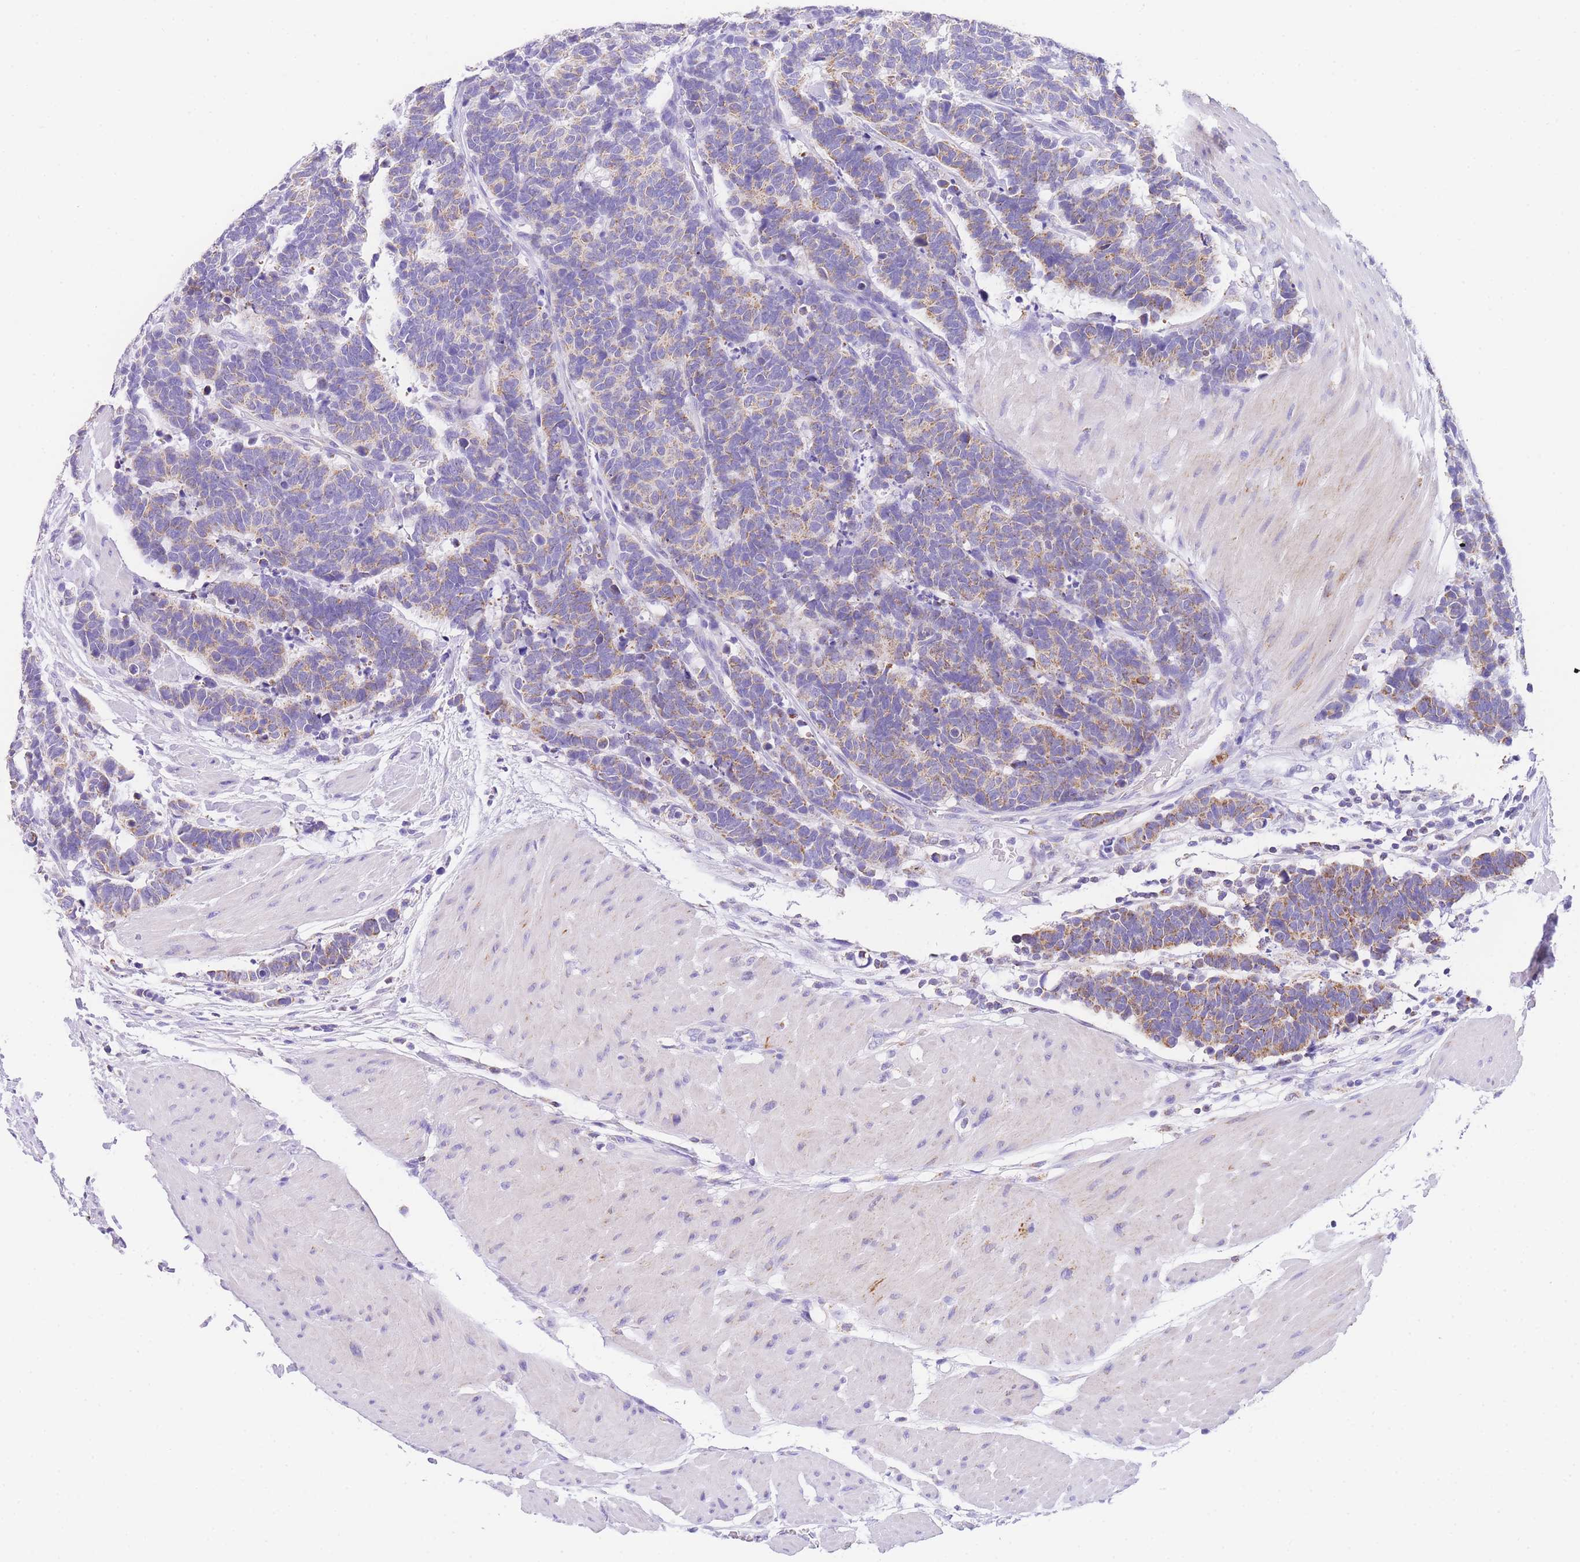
{"staining": {"intensity": "weak", "quantity": "25%-75%", "location": "cytoplasmic/membranous"}, "tissue": "carcinoid", "cell_type": "Tumor cells", "image_type": "cancer", "snomed": [{"axis": "morphology", "description": "Carcinoma, NOS"}, {"axis": "morphology", "description": "Carcinoid, malignant, NOS"}, {"axis": "topography", "description": "Urinary bladder"}], "caption": "Protein analysis of carcinoma tissue shows weak cytoplasmic/membranous staining in about 25%-75% of tumor cells.", "gene": "NKD2", "patient": {"sex": "male", "age": 57}}